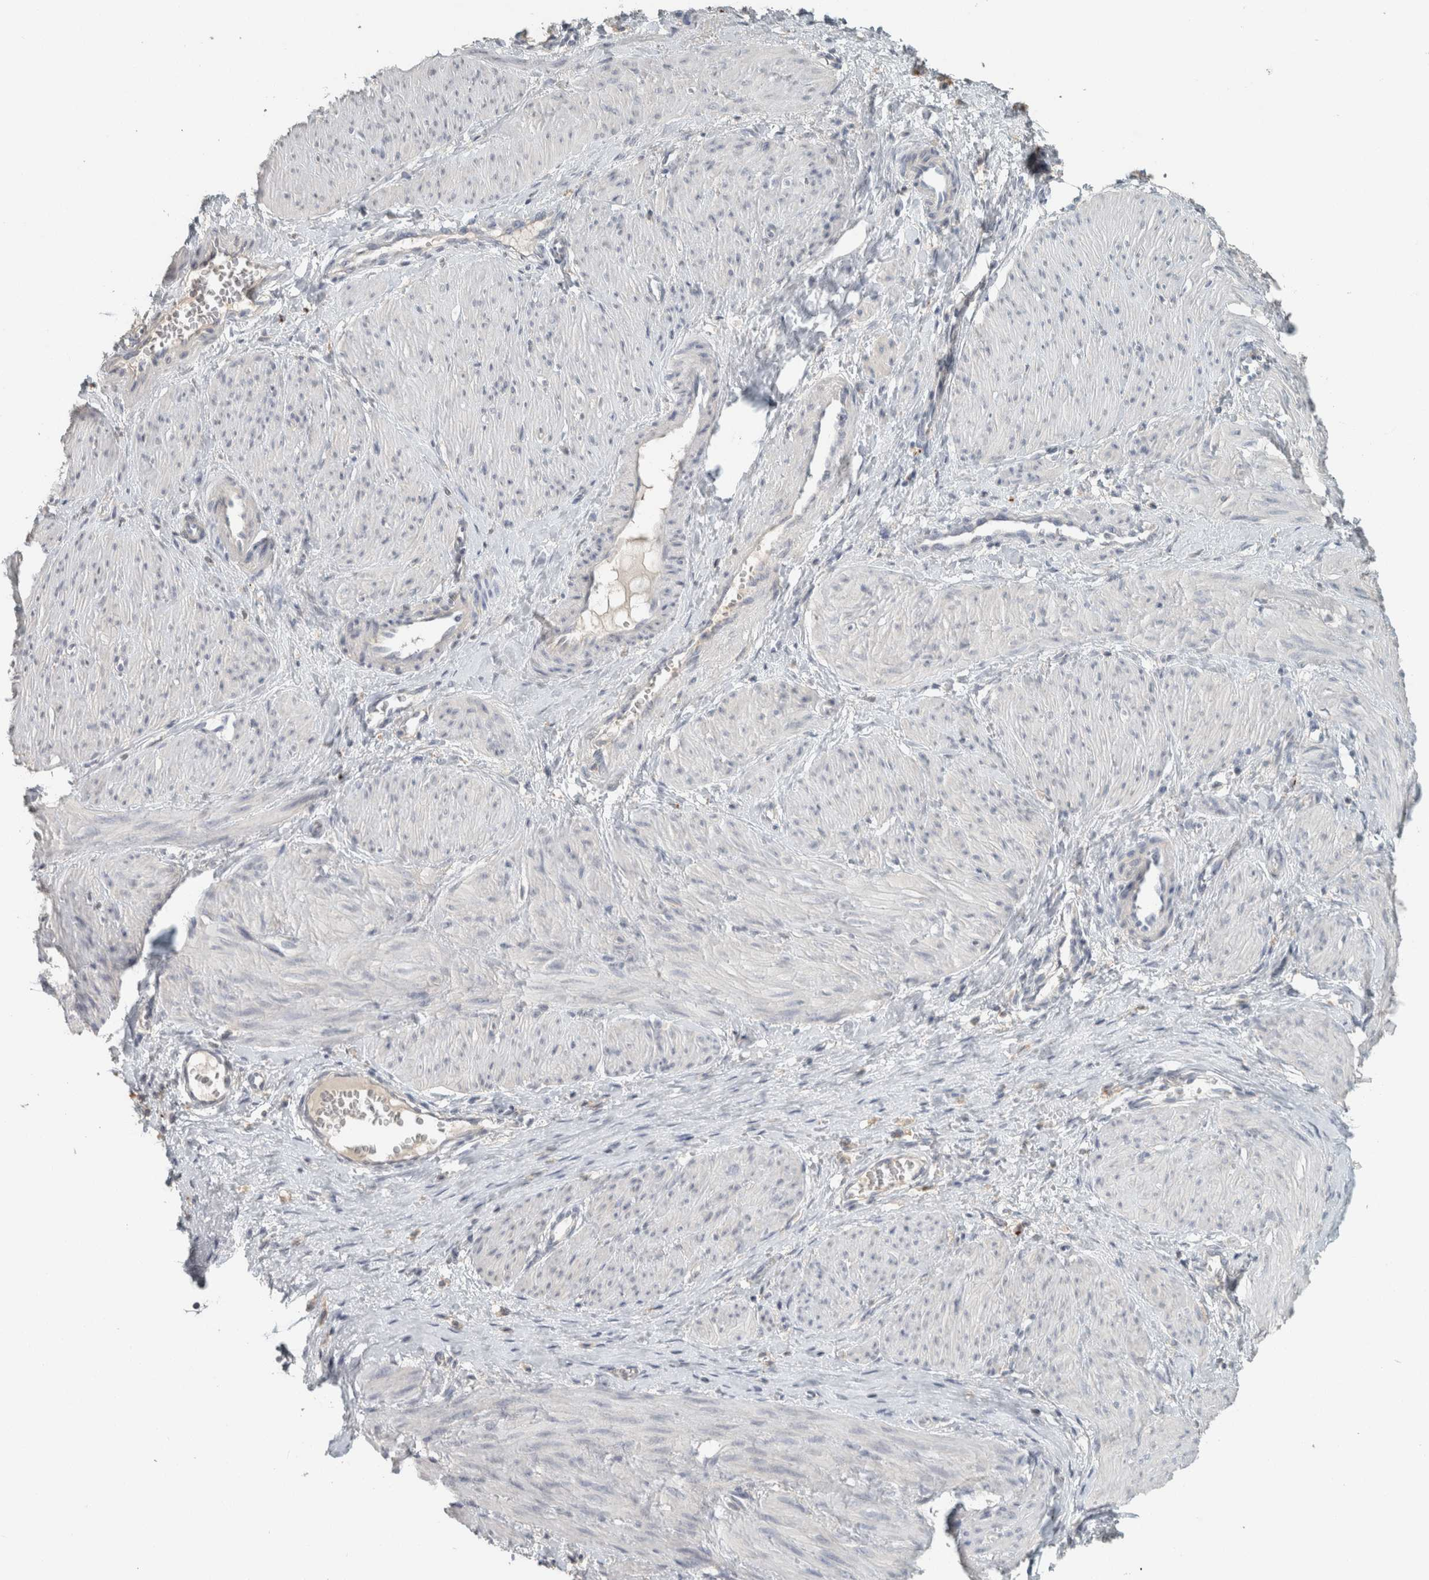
{"staining": {"intensity": "negative", "quantity": "none", "location": "none"}, "tissue": "smooth muscle", "cell_type": "Smooth muscle cells", "image_type": "normal", "snomed": [{"axis": "morphology", "description": "Normal tissue, NOS"}, {"axis": "topography", "description": "Endometrium"}], "caption": "The micrograph shows no staining of smooth muscle cells in benign smooth muscle.", "gene": "SCIN", "patient": {"sex": "female", "age": 33}}